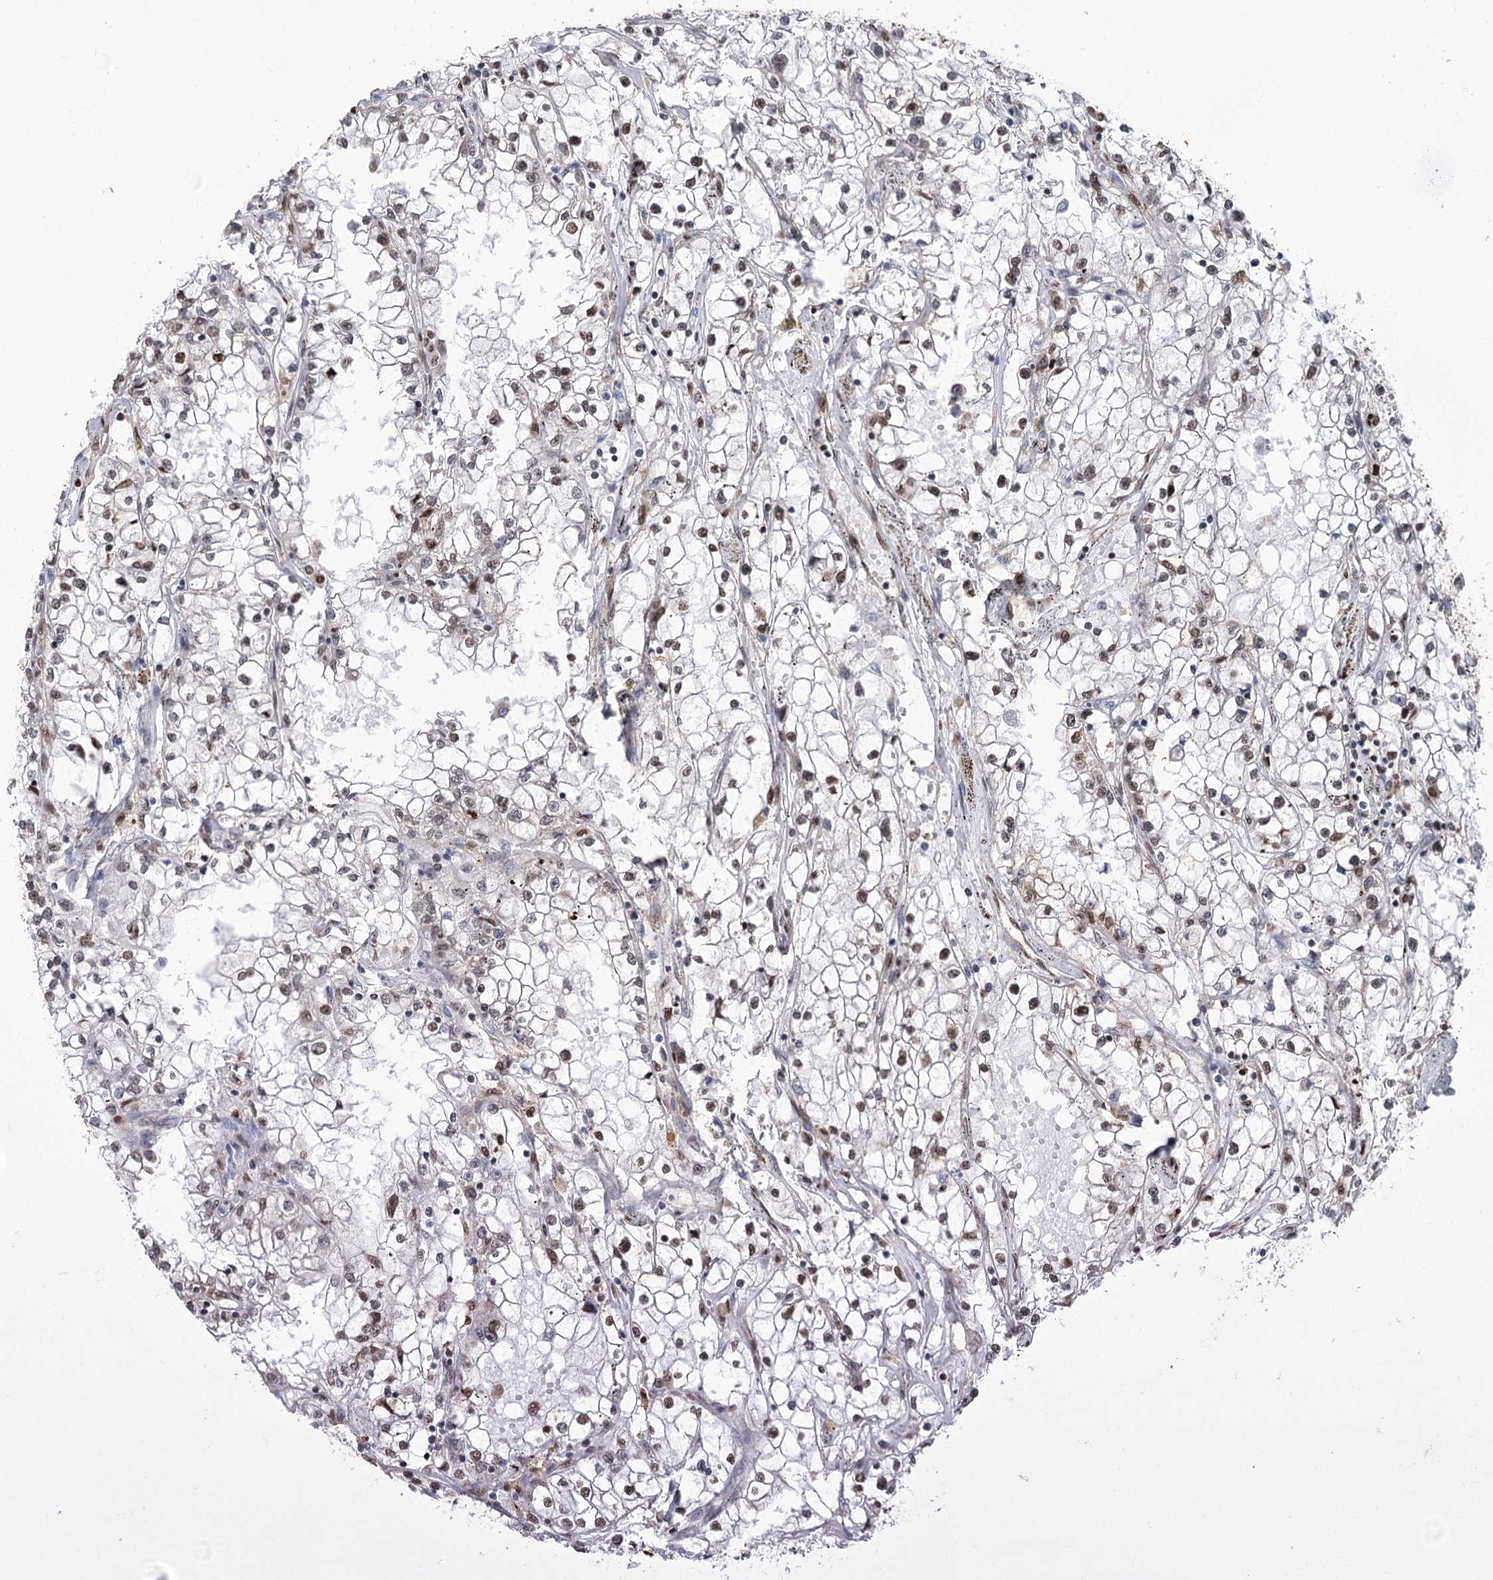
{"staining": {"intensity": "moderate", "quantity": ">75%", "location": "nuclear"}, "tissue": "renal cancer", "cell_type": "Tumor cells", "image_type": "cancer", "snomed": [{"axis": "morphology", "description": "Adenocarcinoma, NOS"}, {"axis": "topography", "description": "Kidney"}], "caption": "This is a photomicrograph of immunohistochemistry staining of renal adenocarcinoma, which shows moderate positivity in the nuclear of tumor cells.", "gene": "NFU1", "patient": {"sex": "male", "age": 56}}